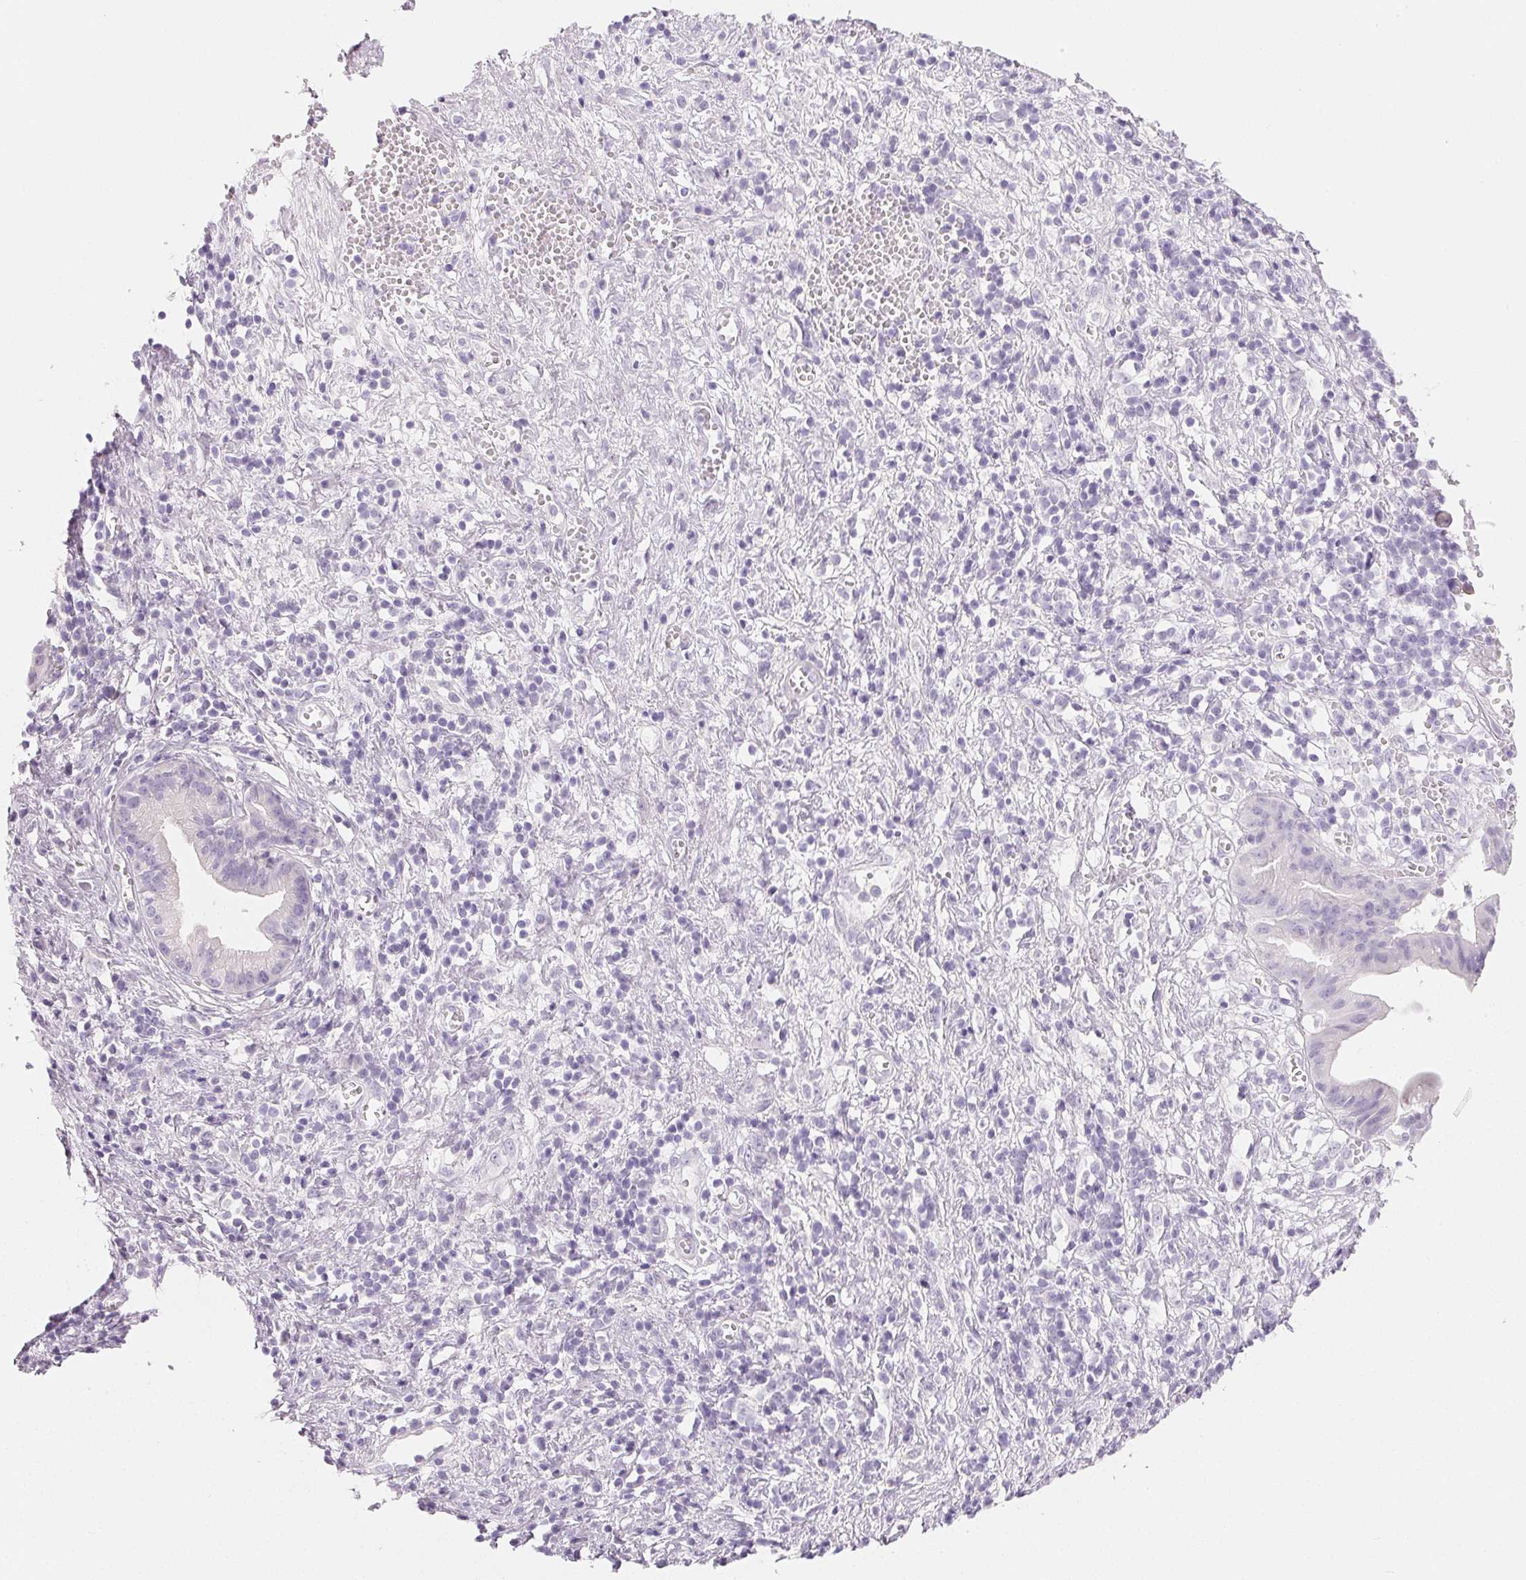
{"staining": {"intensity": "negative", "quantity": "none", "location": "none"}, "tissue": "pancreatic cancer", "cell_type": "Tumor cells", "image_type": "cancer", "snomed": [{"axis": "morphology", "description": "Adenocarcinoma, NOS"}, {"axis": "topography", "description": "Pancreas"}], "caption": "Human pancreatic cancer (adenocarcinoma) stained for a protein using IHC displays no staining in tumor cells.", "gene": "SPACA5B", "patient": {"sex": "female", "age": 73}}